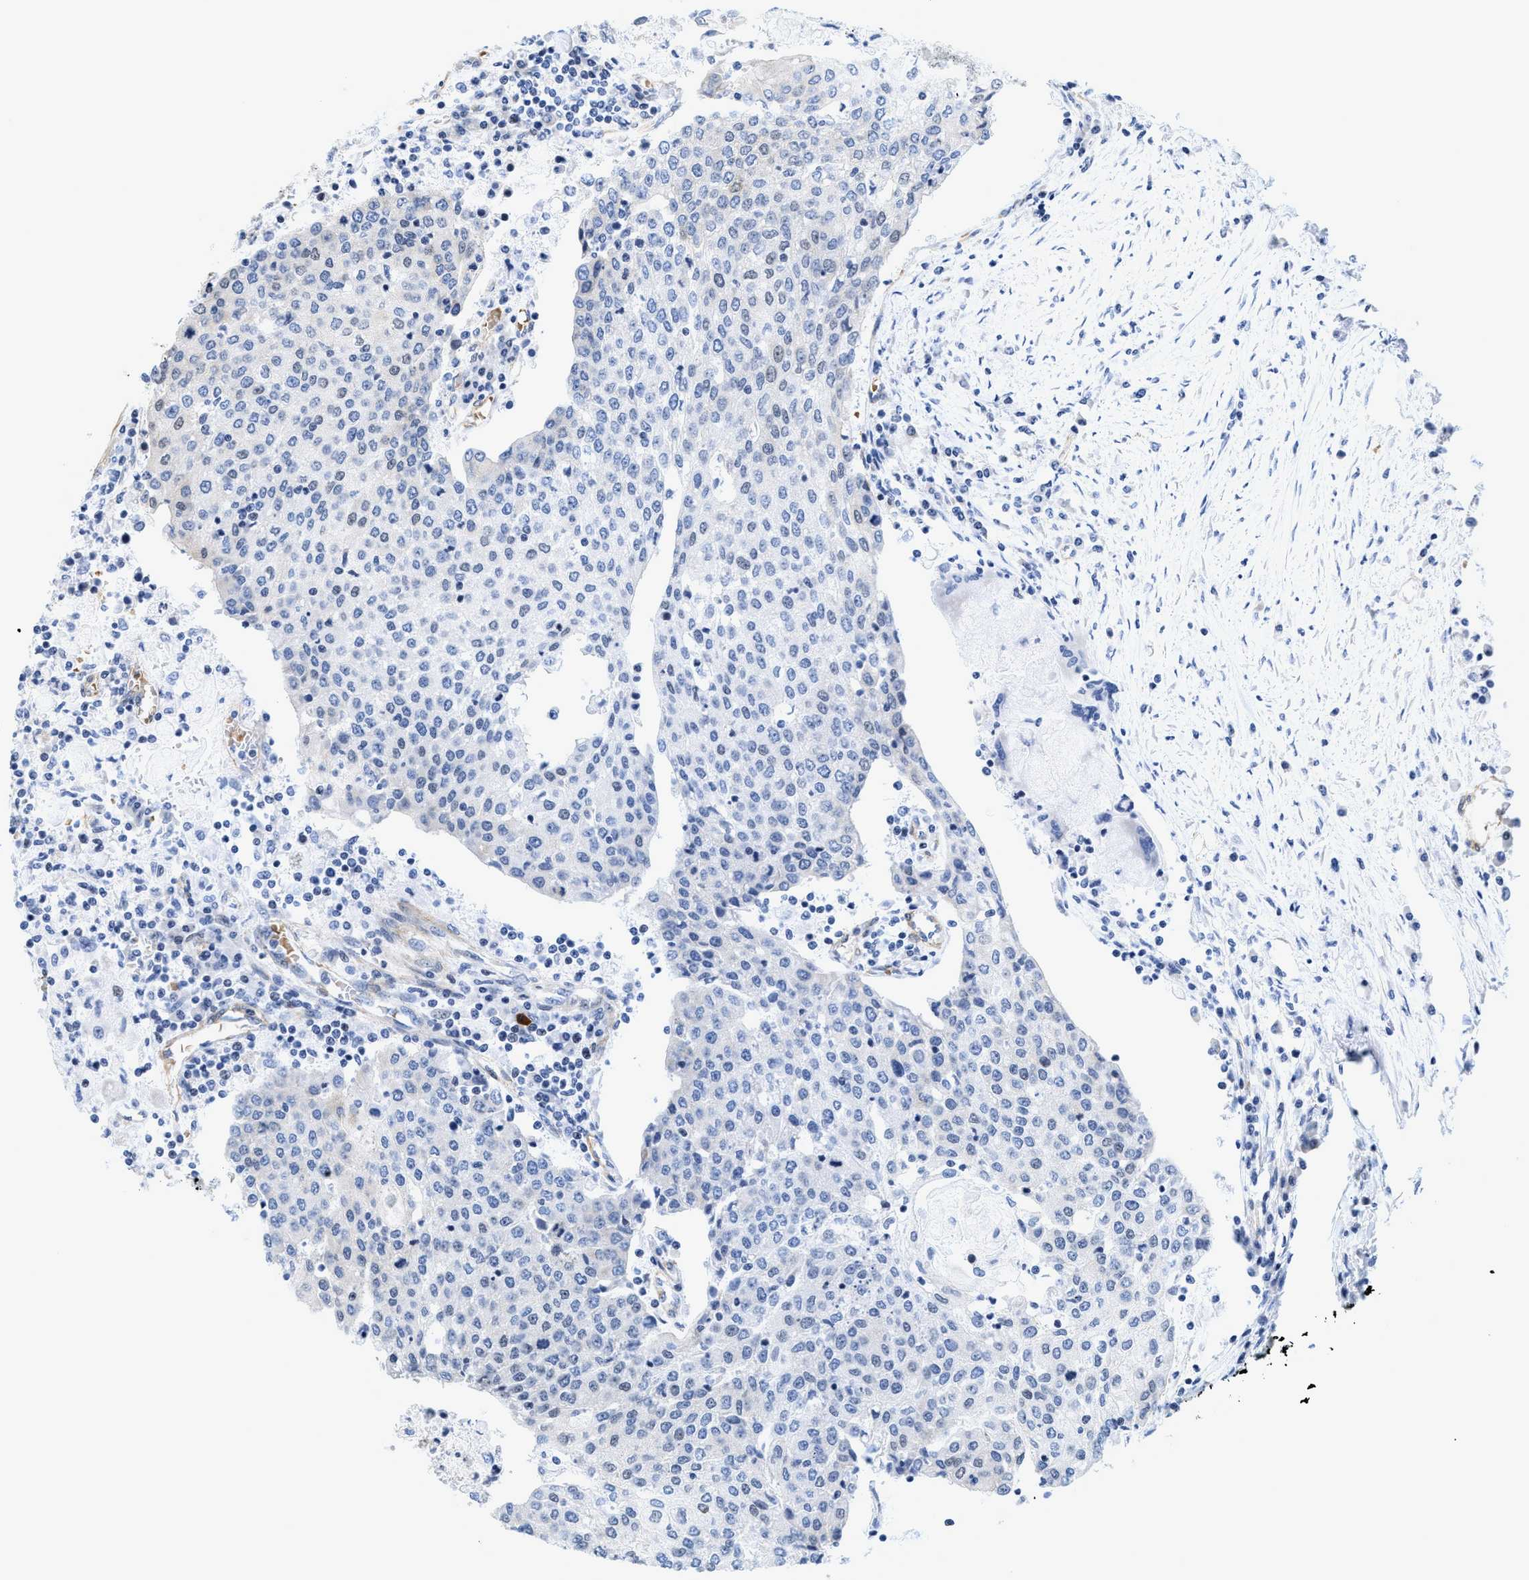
{"staining": {"intensity": "negative", "quantity": "none", "location": "none"}, "tissue": "urothelial cancer", "cell_type": "Tumor cells", "image_type": "cancer", "snomed": [{"axis": "morphology", "description": "Urothelial carcinoma, High grade"}, {"axis": "topography", "description": "Urinary bladder"}], "caption": "Immunohistochemistry (IHC) histopathology image of urothelial cancer stained for a protein (brown), which shows no staining in tumor cells.", "gene": "GPRASP2", "patient": {"sex": "female", "age": 85}}